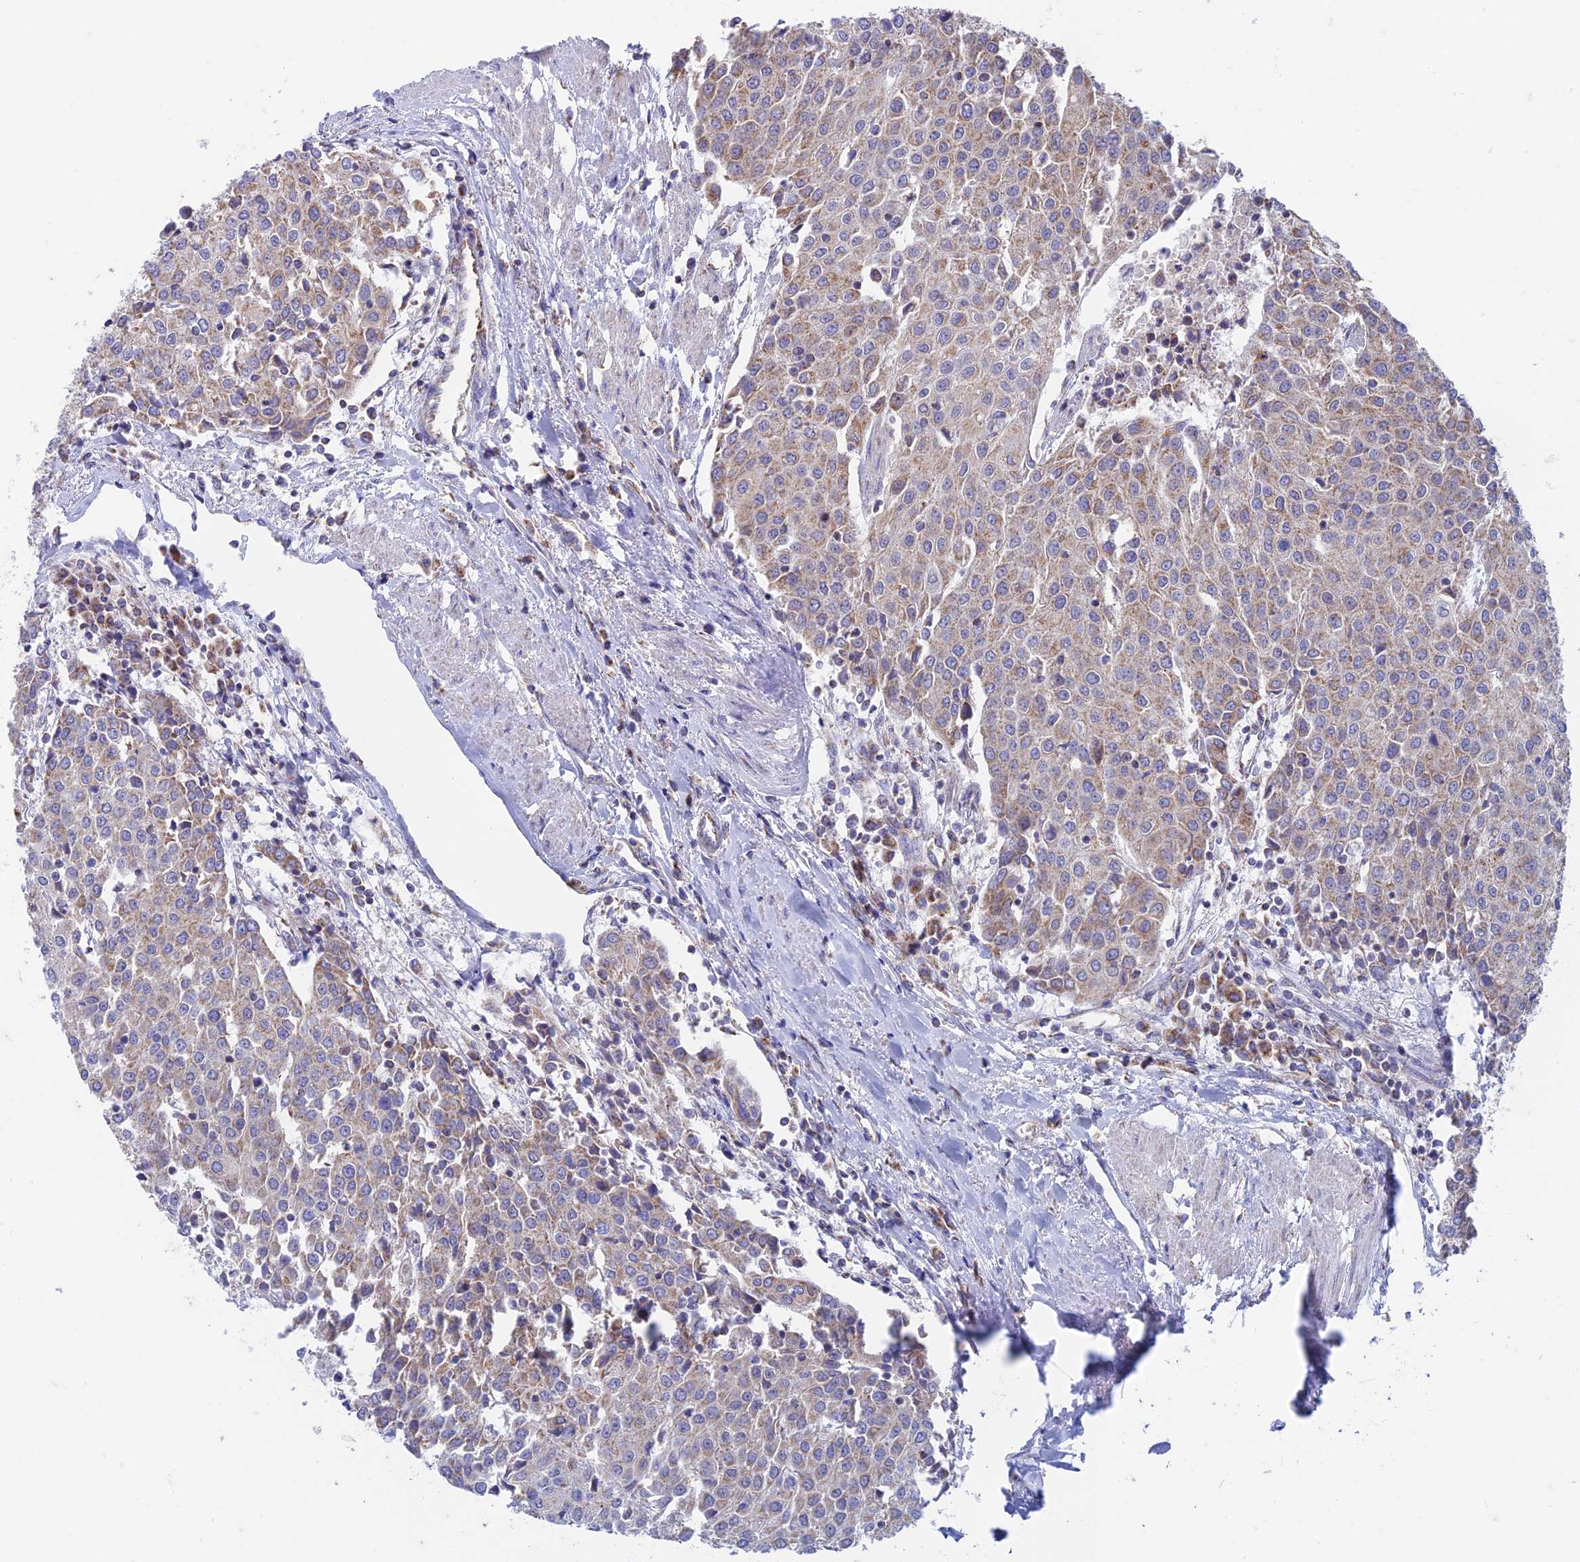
{"staining": {"intensity": "weak", "quantity": "25%-75%", "location": "cytoplasmic/membranous"}, "tissue": "urothelial cancer", "cell_type": "Tumor cells", "image_type": "cancer", "snomed": [{"axis": "morphology", "description": "Urothelial carcinoma, High grade"}, {"axis": "topography", "description": "Urinary bladder"}], "caption": "Human high-grade urothelial carcinoma stained for a protein (brown) exhibits weak cytoplasmic/membranous positive positivity in about 25%-75% of tumor cells.", "gene": "ZNF181", "patient": {"sex": "female", "age": 85}}